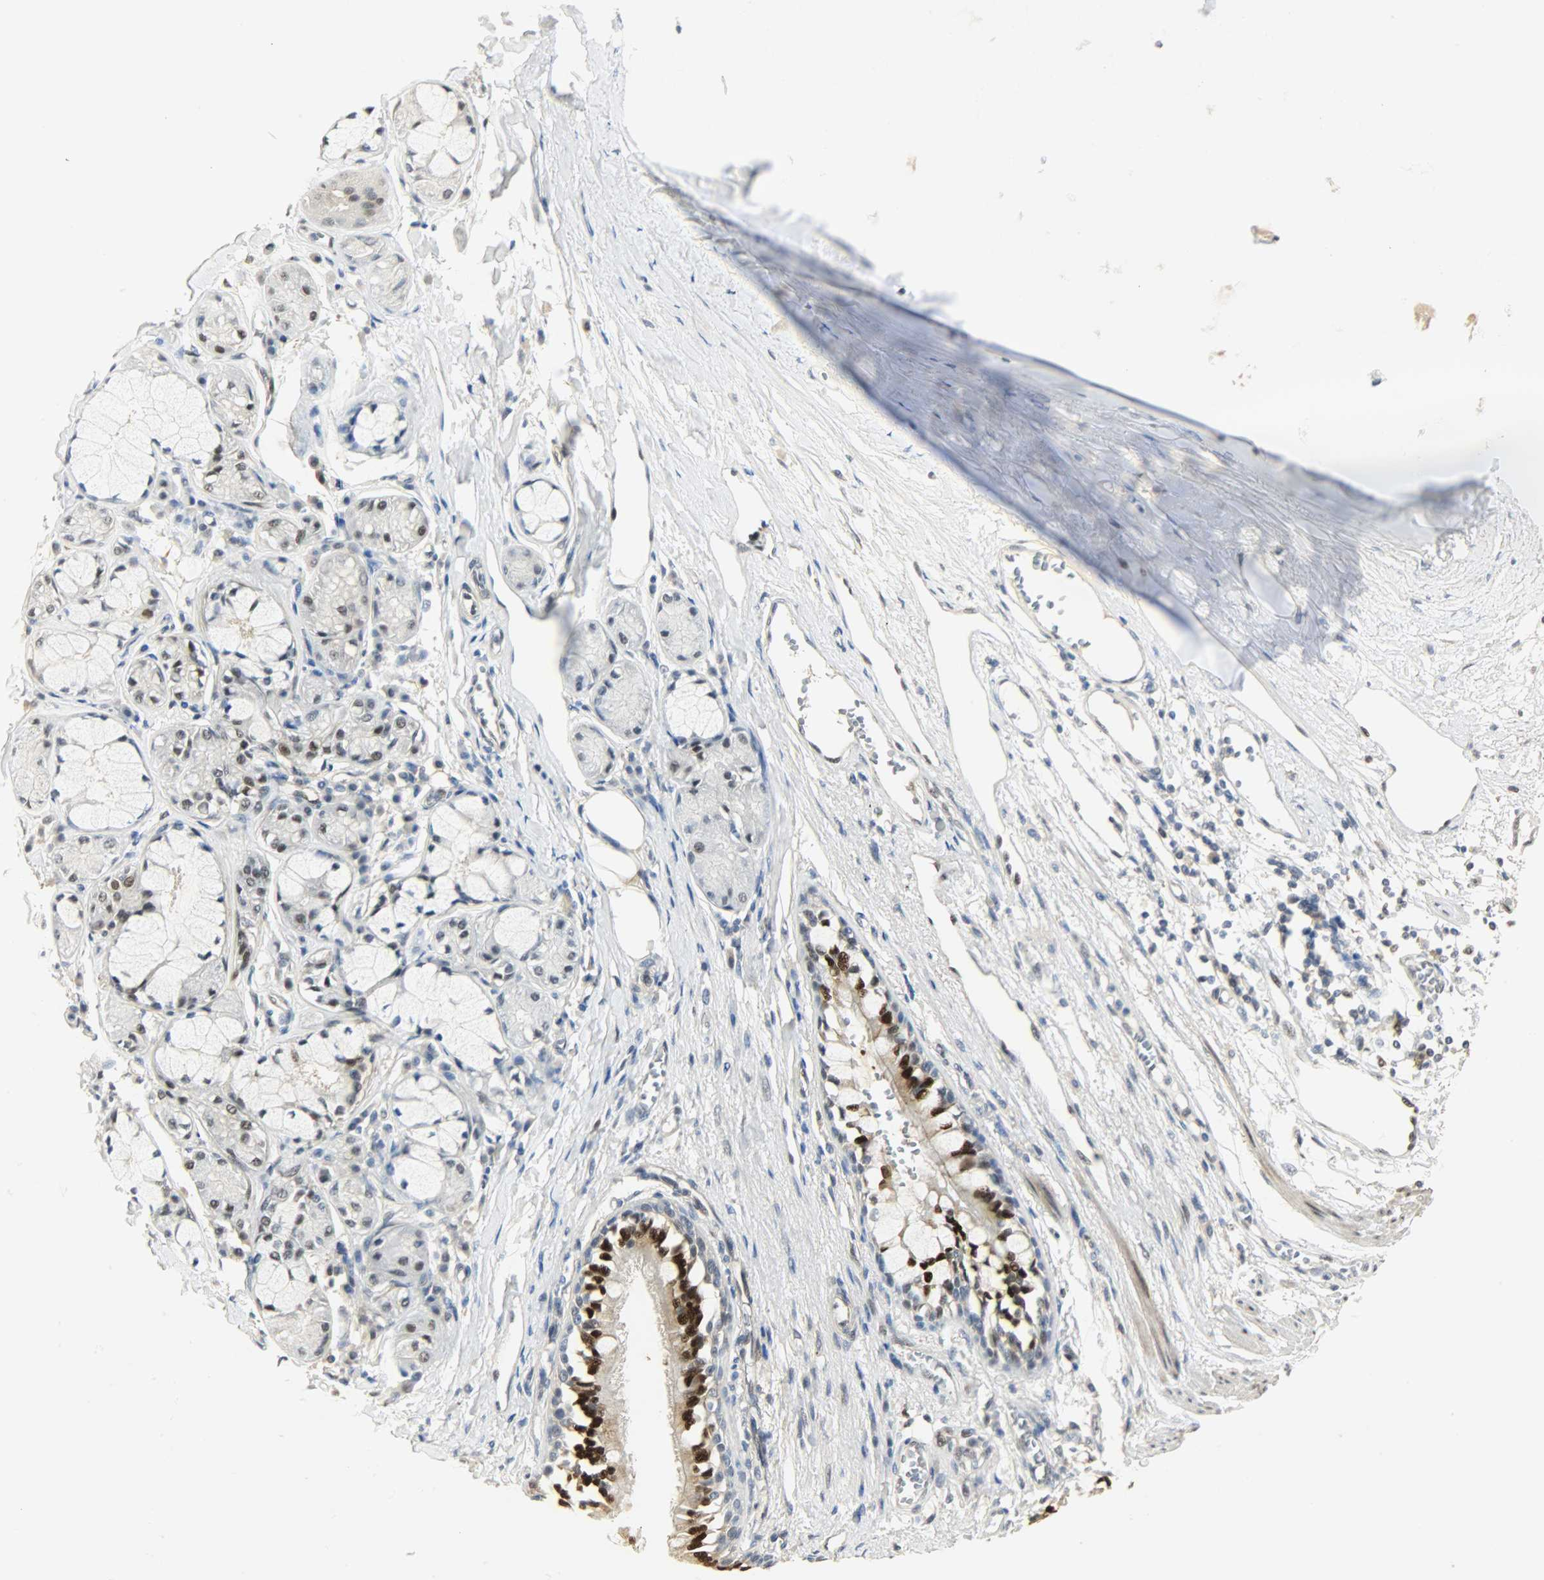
{"staining": {"intensity": "strong", "quantity": "<25%", "location": "nuclear"}, "tissue": "bronchus", "cell_type": "Respiratory epithelial cells", "image_type": "normal", "snomed": [{"axis": "morphology", "description": "Normal tissue, NOS"}, {"axis": "topography", "description": "Bronchus"}, {"axis": "topography", "description": "Lung"}], "caption": "Brown immunohistochemical staining in normal human bronchus shows strong nuclear expression in approximately <25% of respiratory epithelial cells. The protein is shown in brown color, while the nuclei are stained blue.", "gene": "NPEPL1", "patient": {"sex": "female", "age": 56}}